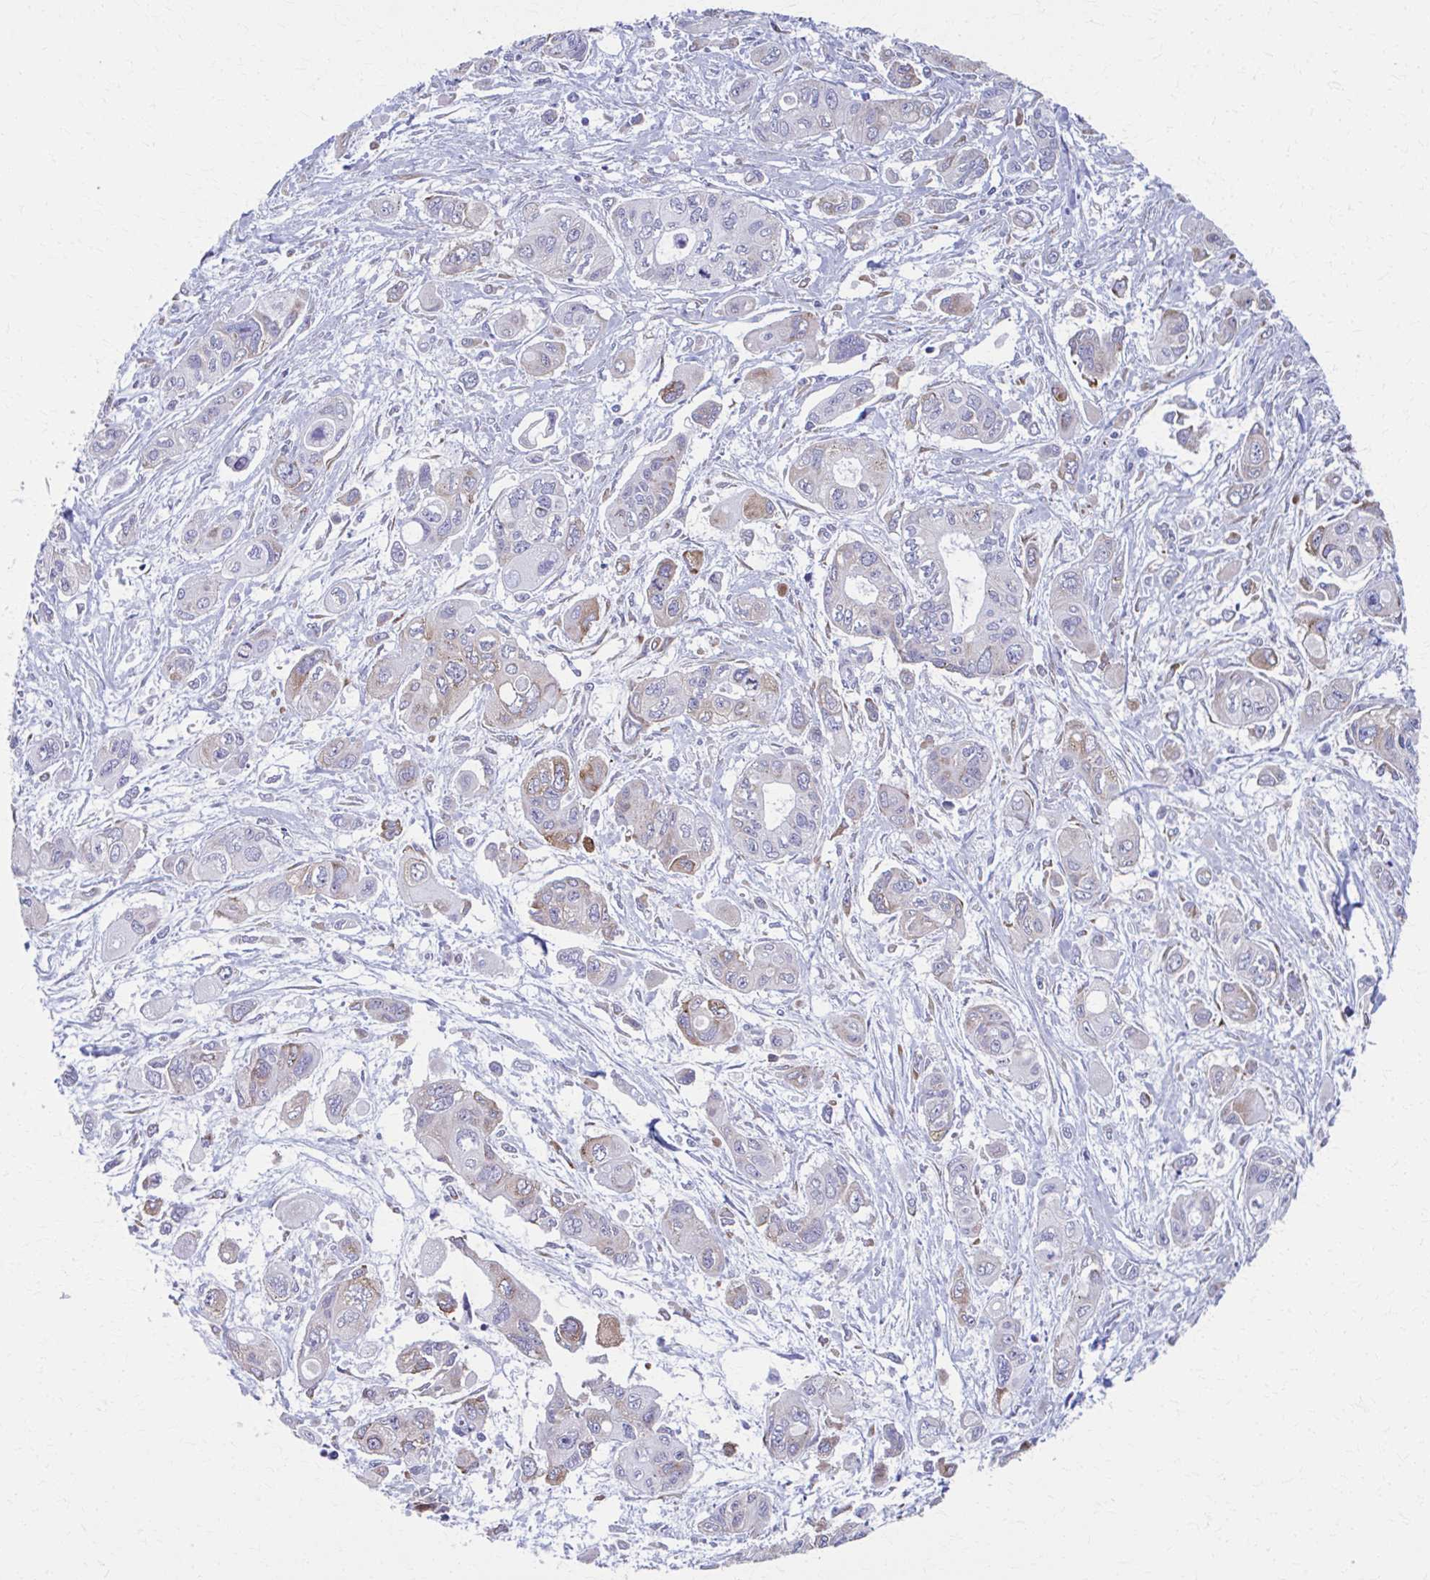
{"staining": {"intensity": "moderate", "quantity": "<25%", "location": "cytoplasmic/membranous"}, "tissue": "pancreatic cancer", "cell_type": "Tumor cells", "image_type": "cancer", "snomed": [{"axis": "morphology", "description": "Adenocarcinoma, NOS"}, {"axis": "topography", "description": "Pancreas"}], "caption": "Human pancreatic adenocarcinoma stained with a brown dye shows moderate cytoplasmic/membranous positive staining in approximately <25% of tumor cells.", "gene": "SPATS2L", "patient": {"sex": "female", "age": 47}}